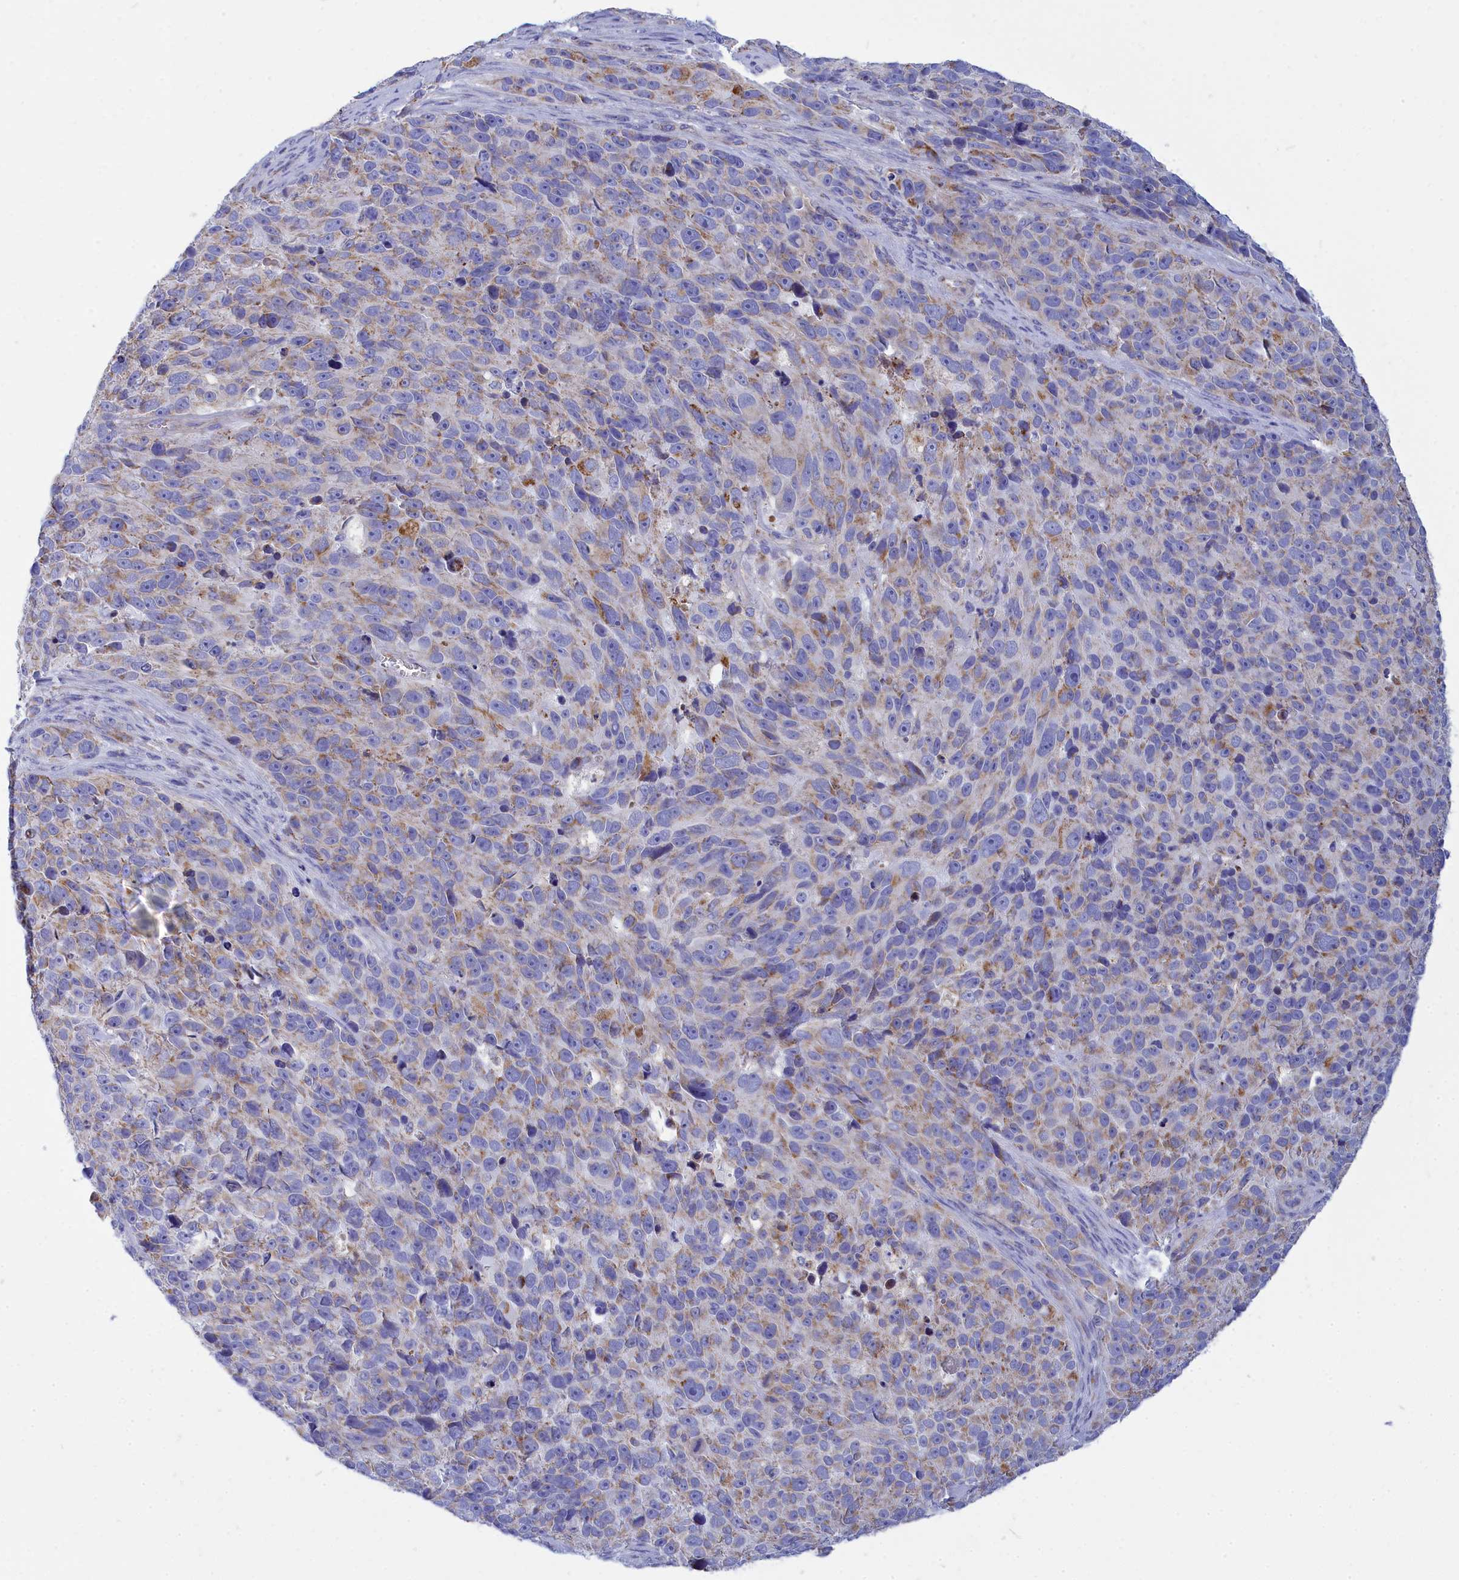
{"staining": {"intensity": "moderate", "quantity": "25%-75%", "location": "cytoplasmic/membranous"}, "tissue": "melanoma", "cell_type": "Tumor cells", "image_type": "cancer", "snomed": [{"axis": "morphology", "description": "Malignant melanoma, NOS"}, {"axis": "topography", "description": "Skin"}], "caption": "Melanoma stained for a protein (brown) displays moderate cytoplasmic/membranous positive staining in approximately 25%-75% of tumor cells.", "gene": "CCRL2", "patient": {"sex": "male", "age": 84}}